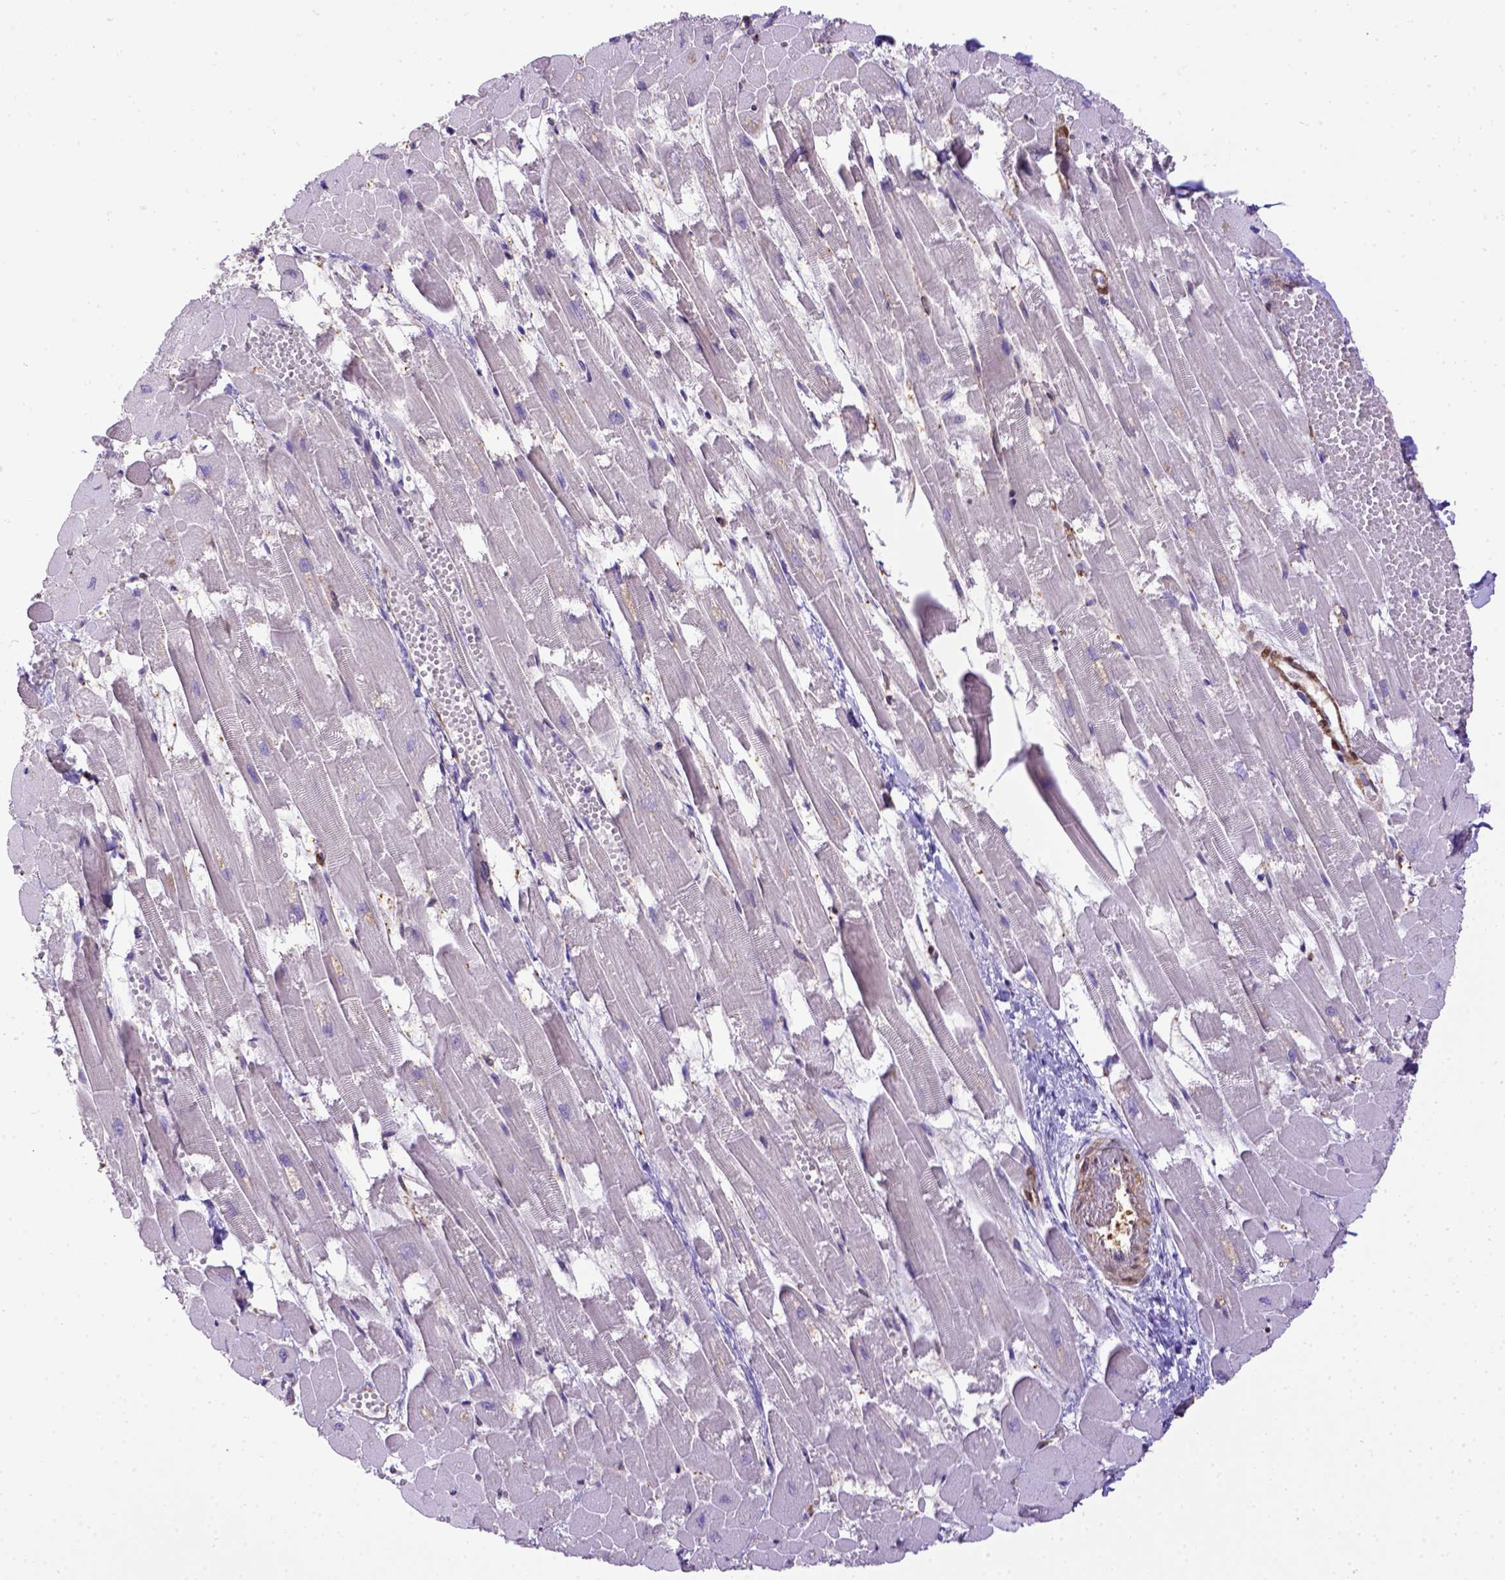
{"staining": {"intensity": "negative", "quantity": "none", "location": "none"}, "tissue": "heart muscle", "cell_type": "Cardiomyocytes", "image_type": "normal", "snomed": [{"axis": "morphology", "description": "Normal tissue, NOS"}, {"axis": "topography", "description": "Heart"}], "caption": "An immunohistochemistry image of benign heart muscle is shown. There is no staining in cardiomyocytes of heart muscle.", "gene": "BTN1A1", "patient": {"sex": "female", "age": 52}}